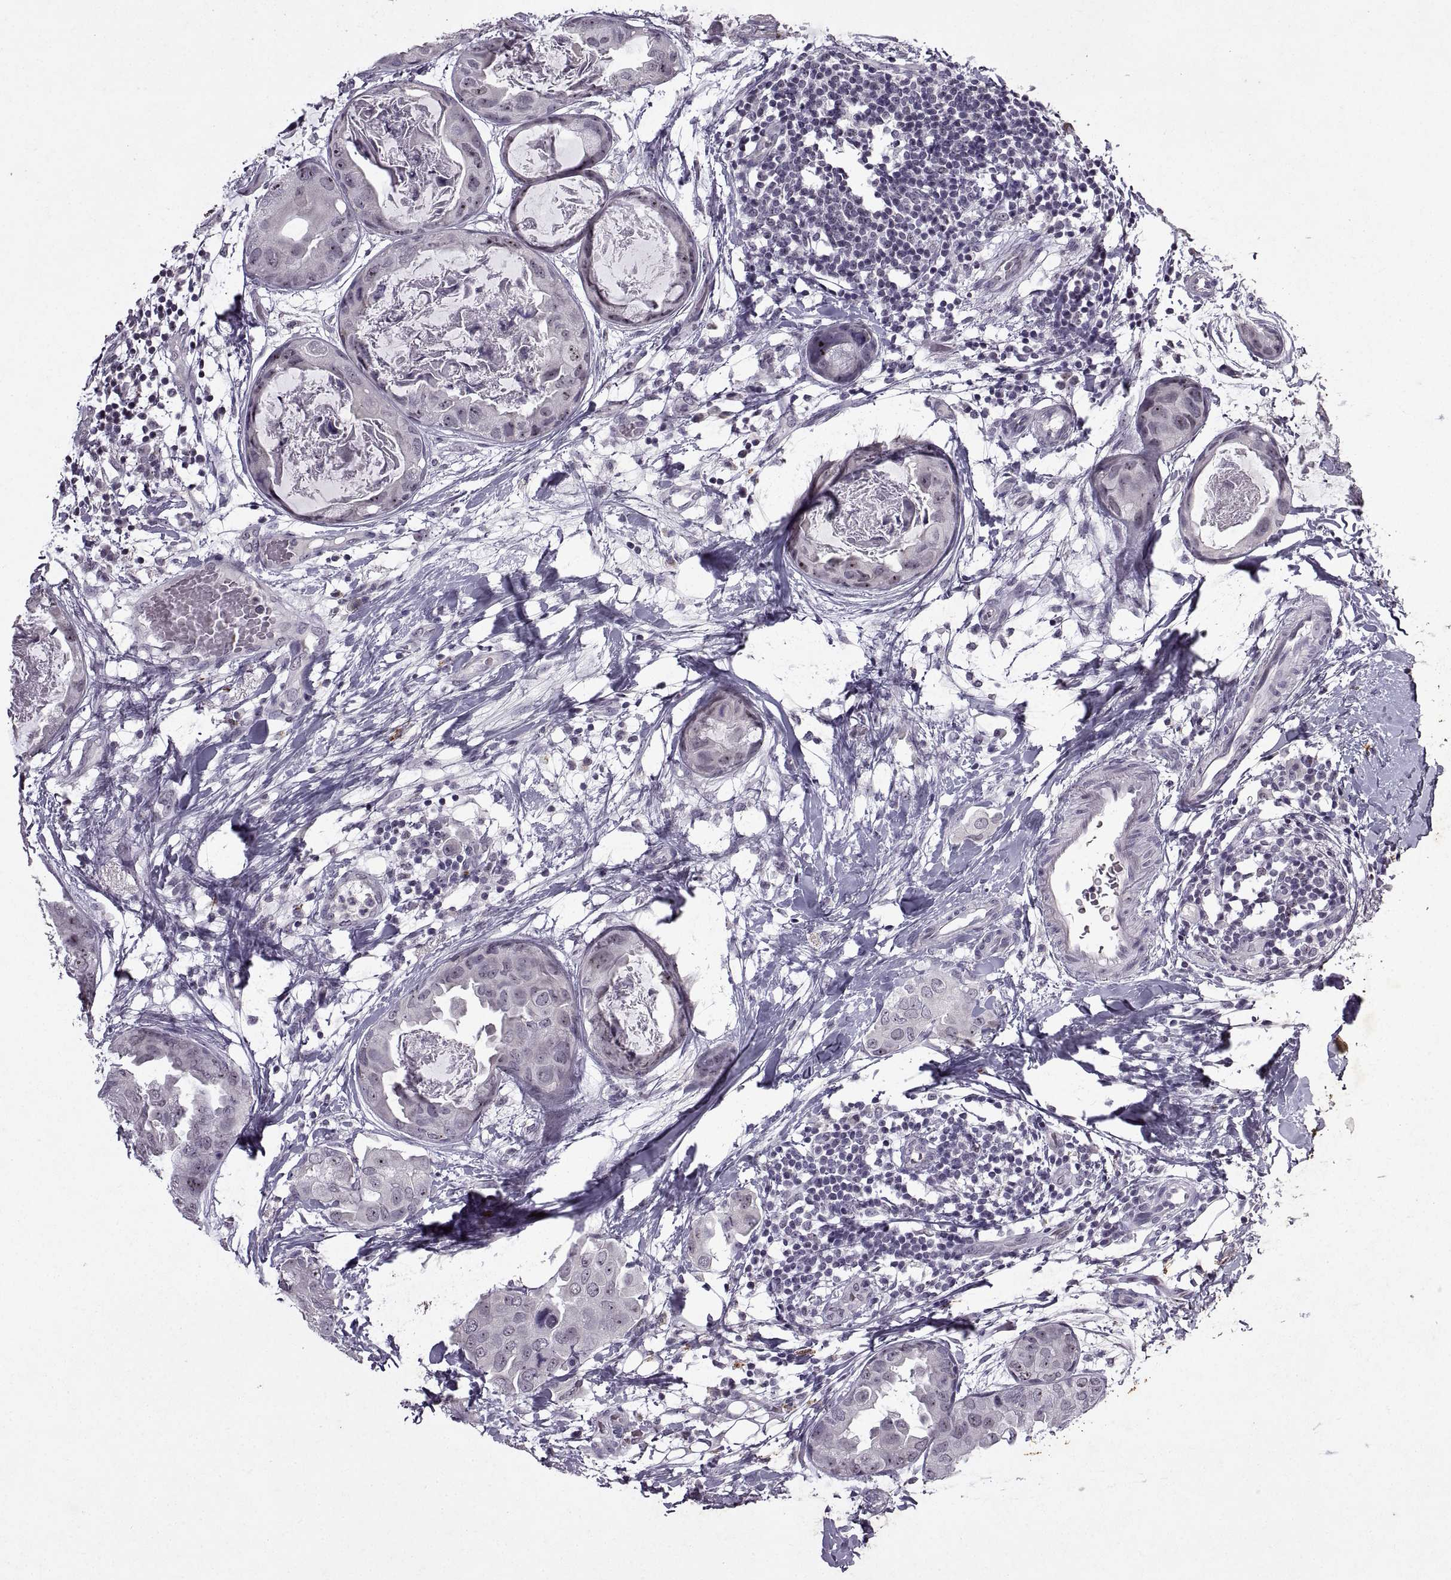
{"staining": {"intensity": "strong", "quantity": "<25%", "location": "nuclear"}, "tissue": "breast cancer", "cell_type": "Tumor cells", "image_type": "cancer", "snomed": [{"axis": "morphology", "description": "Normal tissue, NOS"}, {"axis": "morphology", "description": "Duct carcinoma"}, {"axis": "topography", "description": "Breast"}], "caption": "Breast intraductal carcinoma was stained to show a protein in brown. There is medium levels of strong nuclear staining in approximately <25% of tumor cells. The staining was performed using DAB, with brown indicating positive protein expression. Nuclei are stained blue with hematoxylin.", "gene": "SINHCAF", "patient": {"sex": "female", "age": 40}}